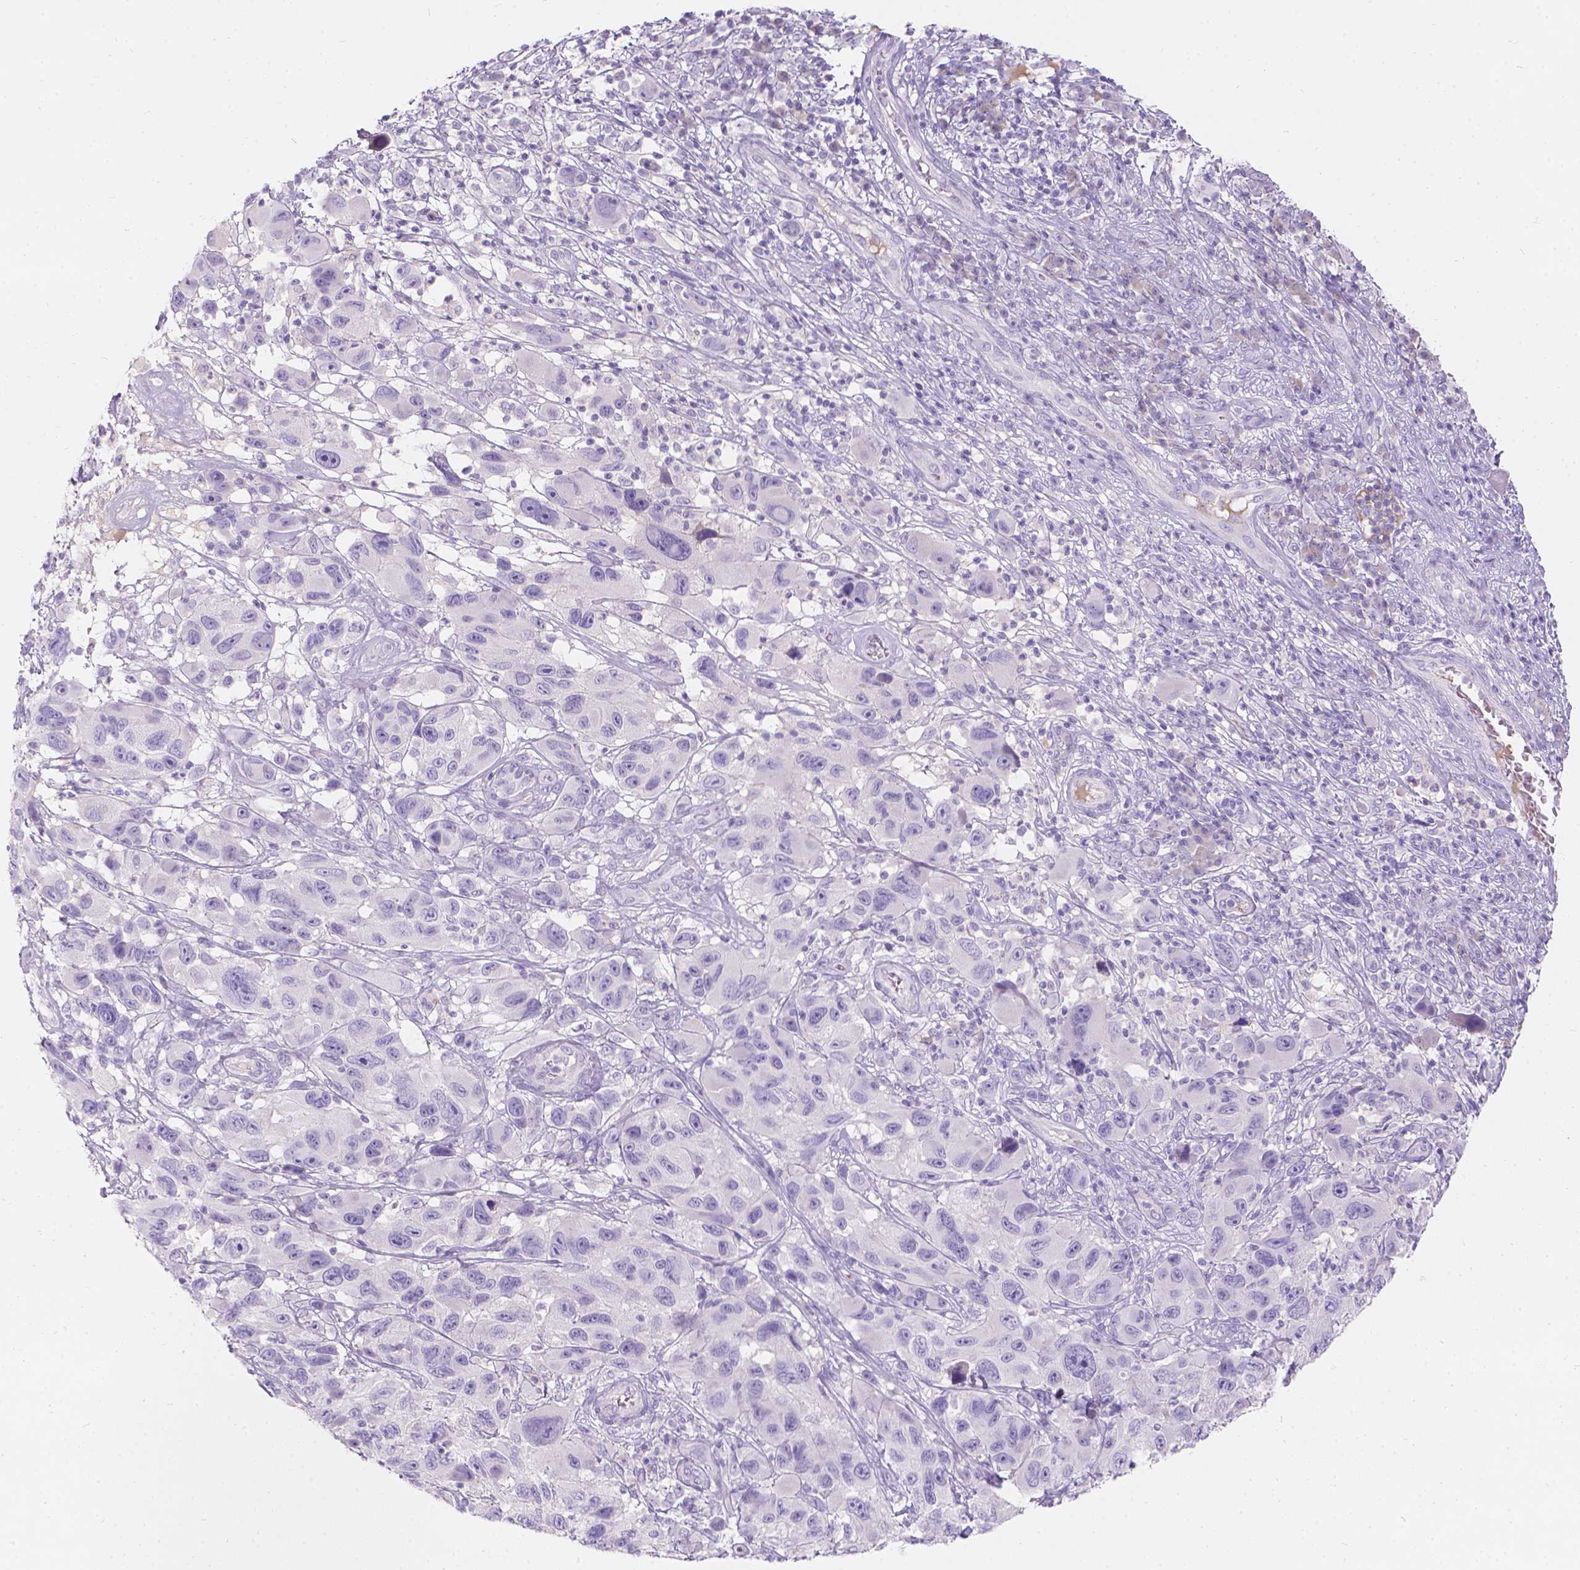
{"staining": {"intensity": "negative", "quantity": "none", "location": "none"}, "tissue": "melanoma", "cell_type": "Tumor cells", "image_type": "cancer", "snomed": [{"axis": "morphology", "description": "Malignant melanoma, NOS"}, {"axis": "topography", "description": "Skin"}], "caption": "An immunohistochemistry histopathology image of malignant melanoma is shown. There is no staining in tumor cells of malignant melanoma.", "gene": "GAL3ST2", "patient": {"sex": "male", "age": 53}}